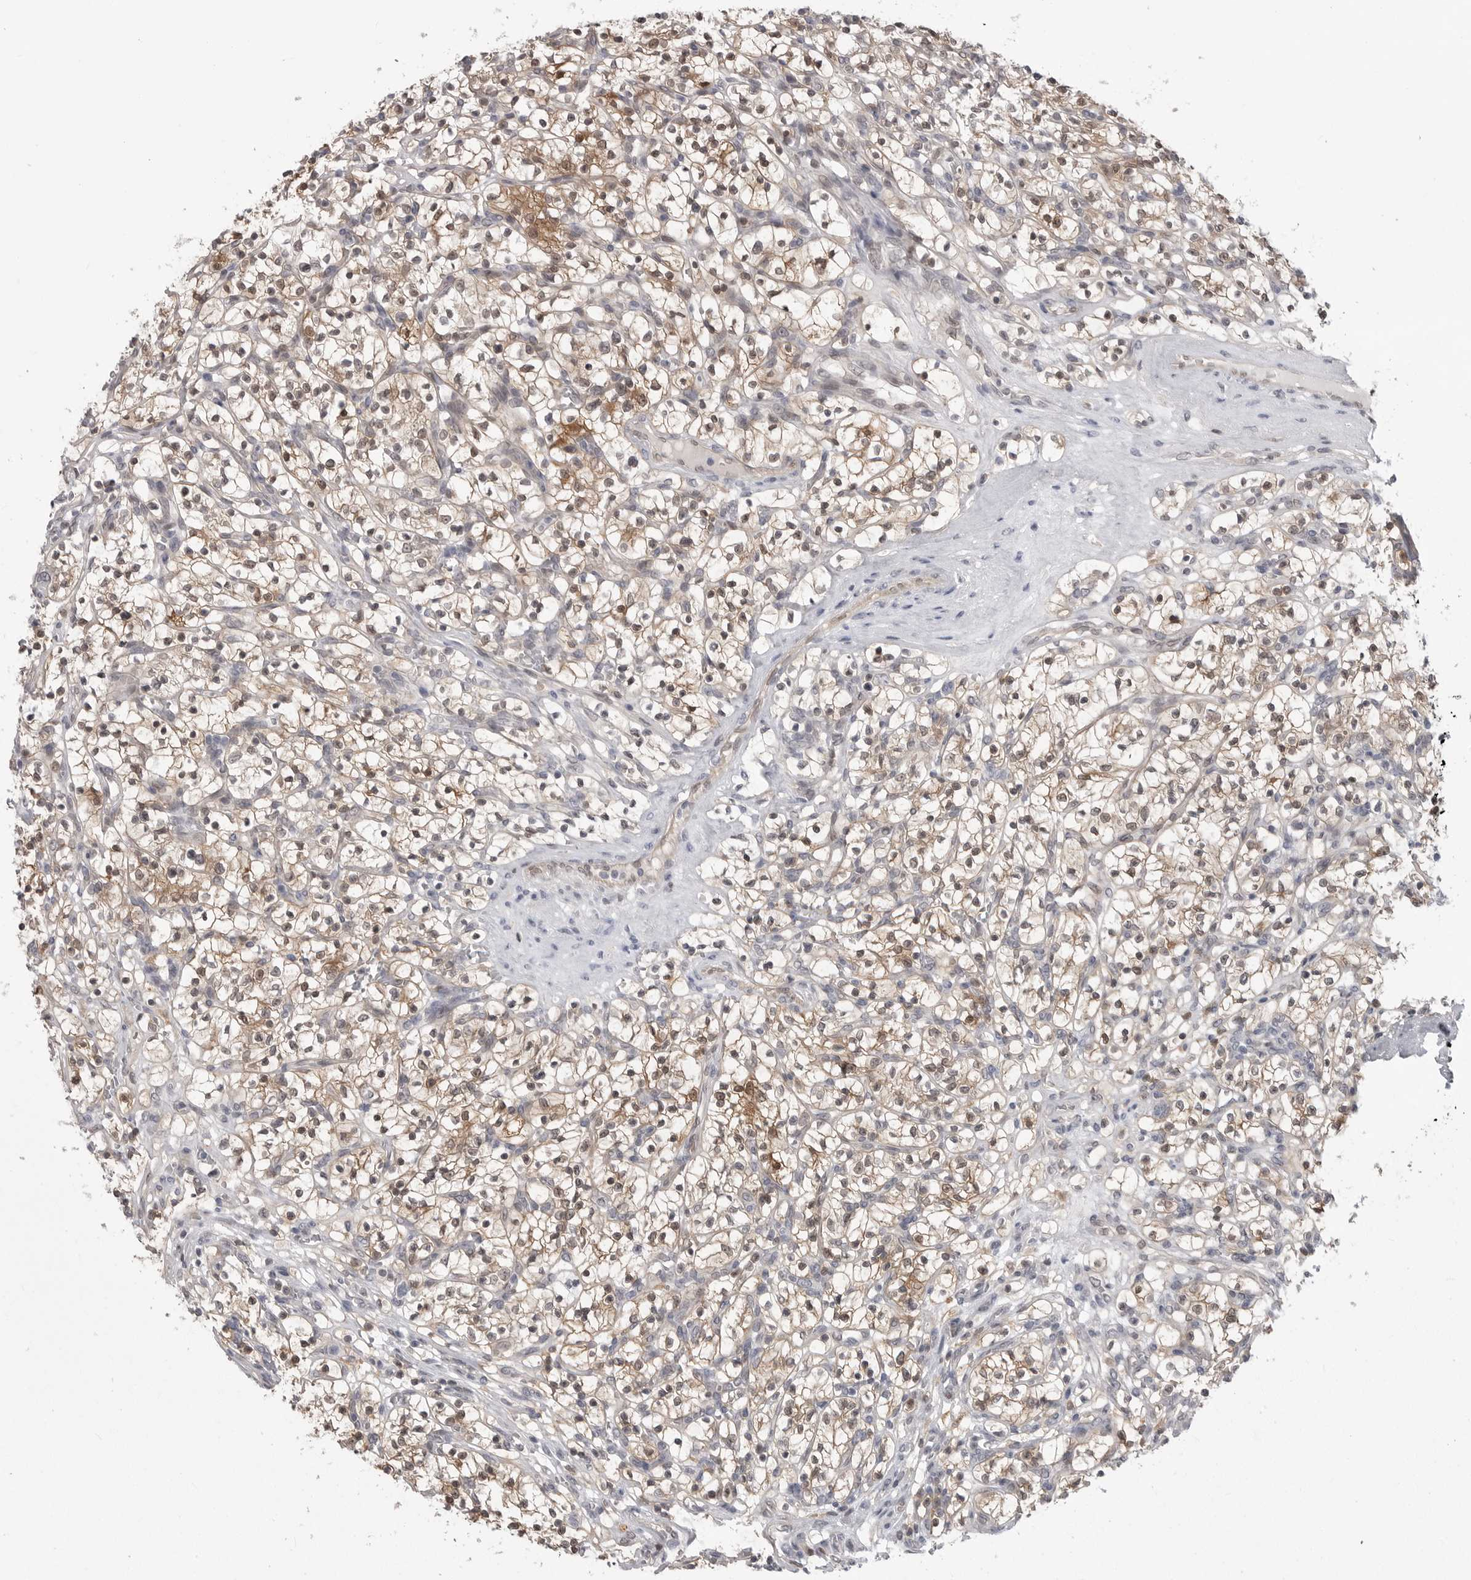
{"staining": {"intensity": "moderate", "quantity": ">75%", "location": "cytoplasmic/membranous,nuclear"}, "tissue": "renal cancer", "cell_type": "Tumor cells", "image_type": "cancer", "snomed": [{"axis": "morphology", "description": "Adenocarcinoma, NOS"}, {"axis": "topography", "description": "Kidney"}], "caption": "DAB immunohistochemical staining of adenocarcinoma (renal) displays moderate cytoplasmic/membranous and nuclear protein expression in about >75% of tumor cells.", "gene": "PNPO", "patient": {"sex": "female", "age": 57}}